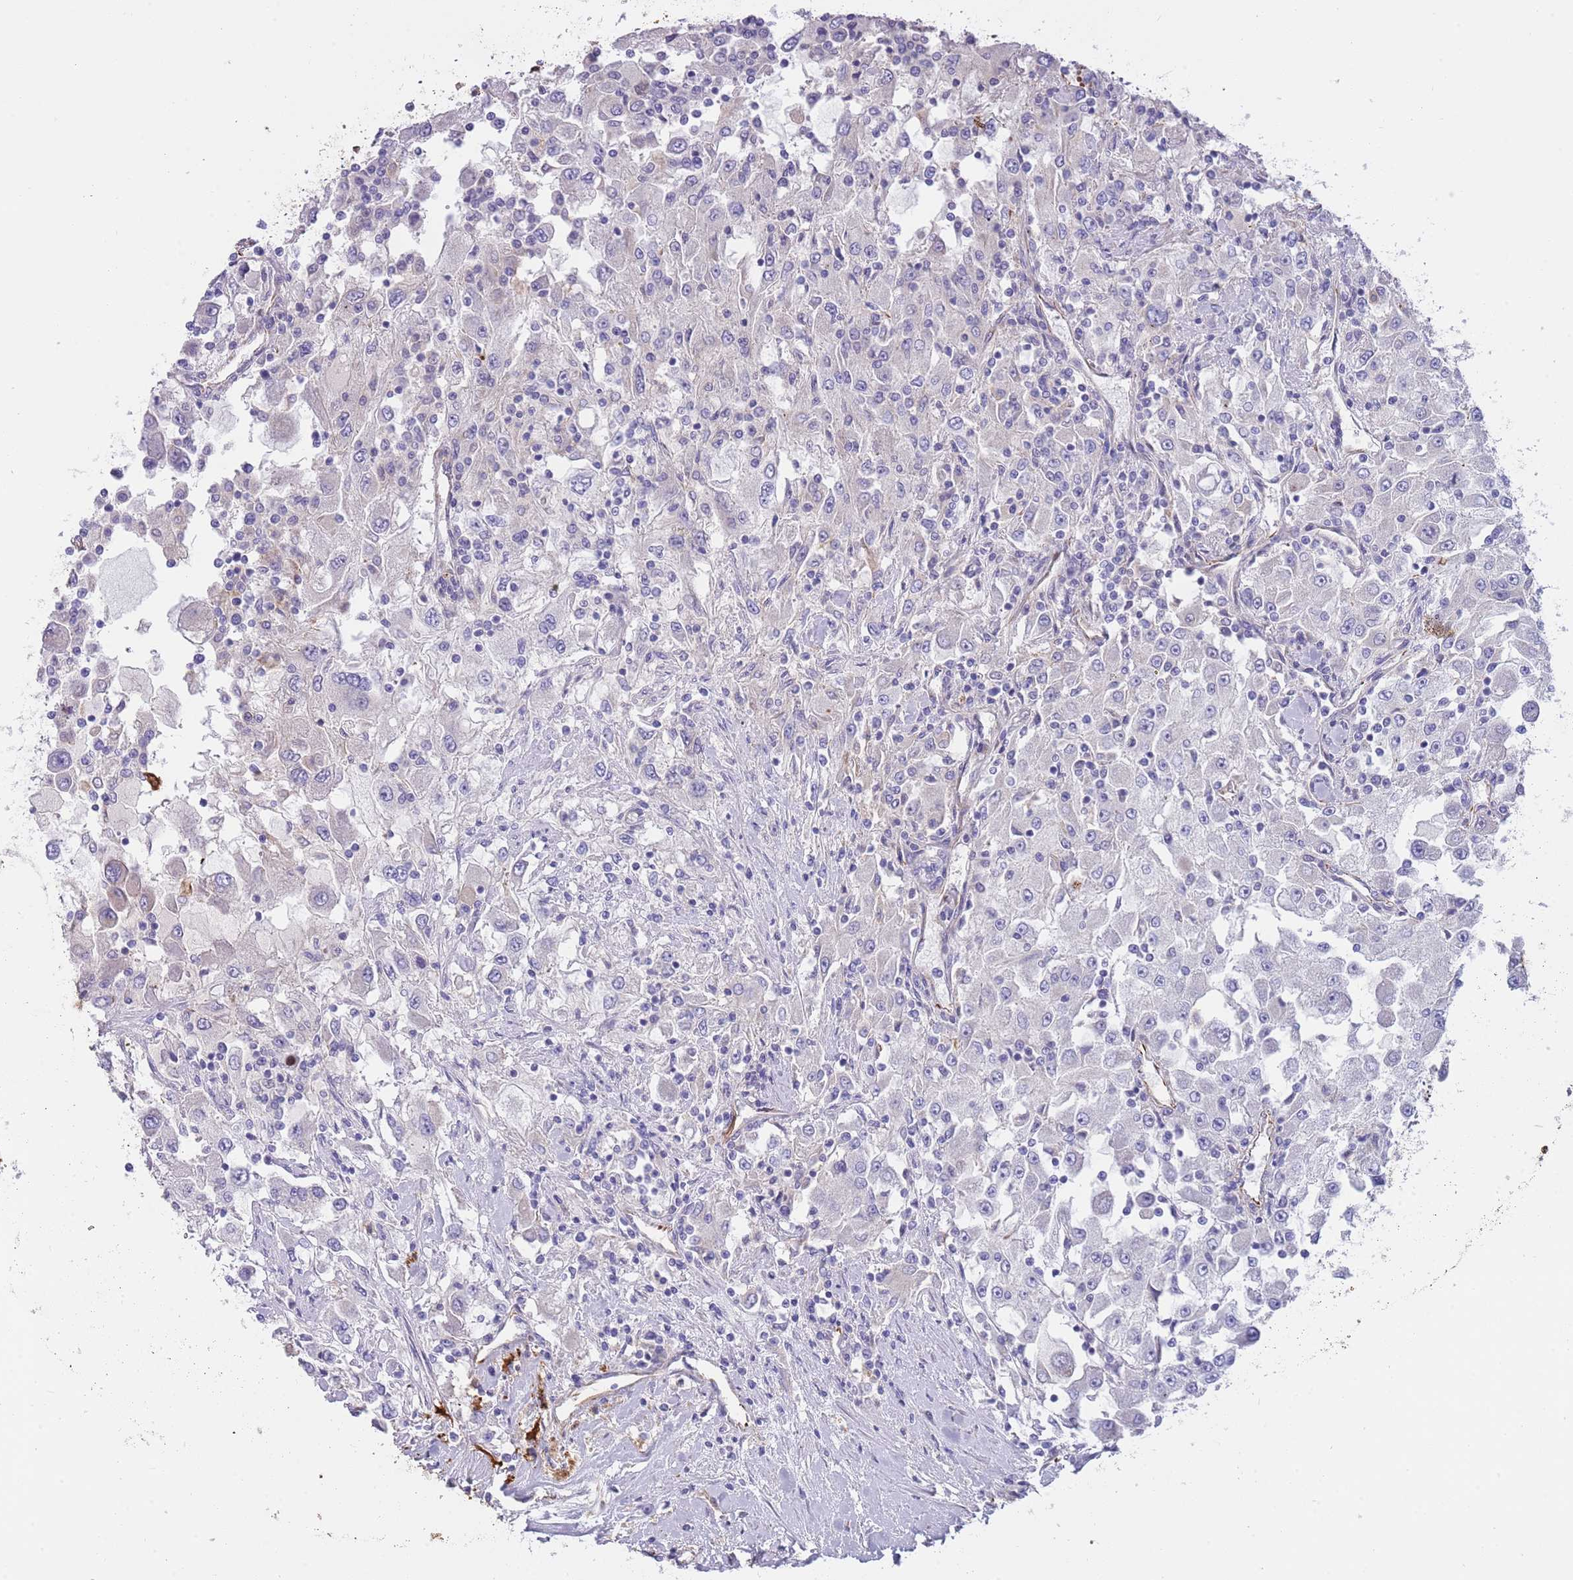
{"staining": {"intensity": "negative", "quantity": "none", "location": "none"}, "tissue": "renal cancer", "cell_type": "Tumor cells", "image_type": "cancer", "snomed": [{"axis": "morphology", "description": "Adenocarcinoma, NOS"}, {"axis": "topography", "description": "Kidney"}], "caption": "Human renal cancer (adenocarcinoma) stained for a protein using immunohistochemistry reveals no staining in tumor cells.", "gene": "MOGAT1", "patient": {"sex": "female", "age": 67}}